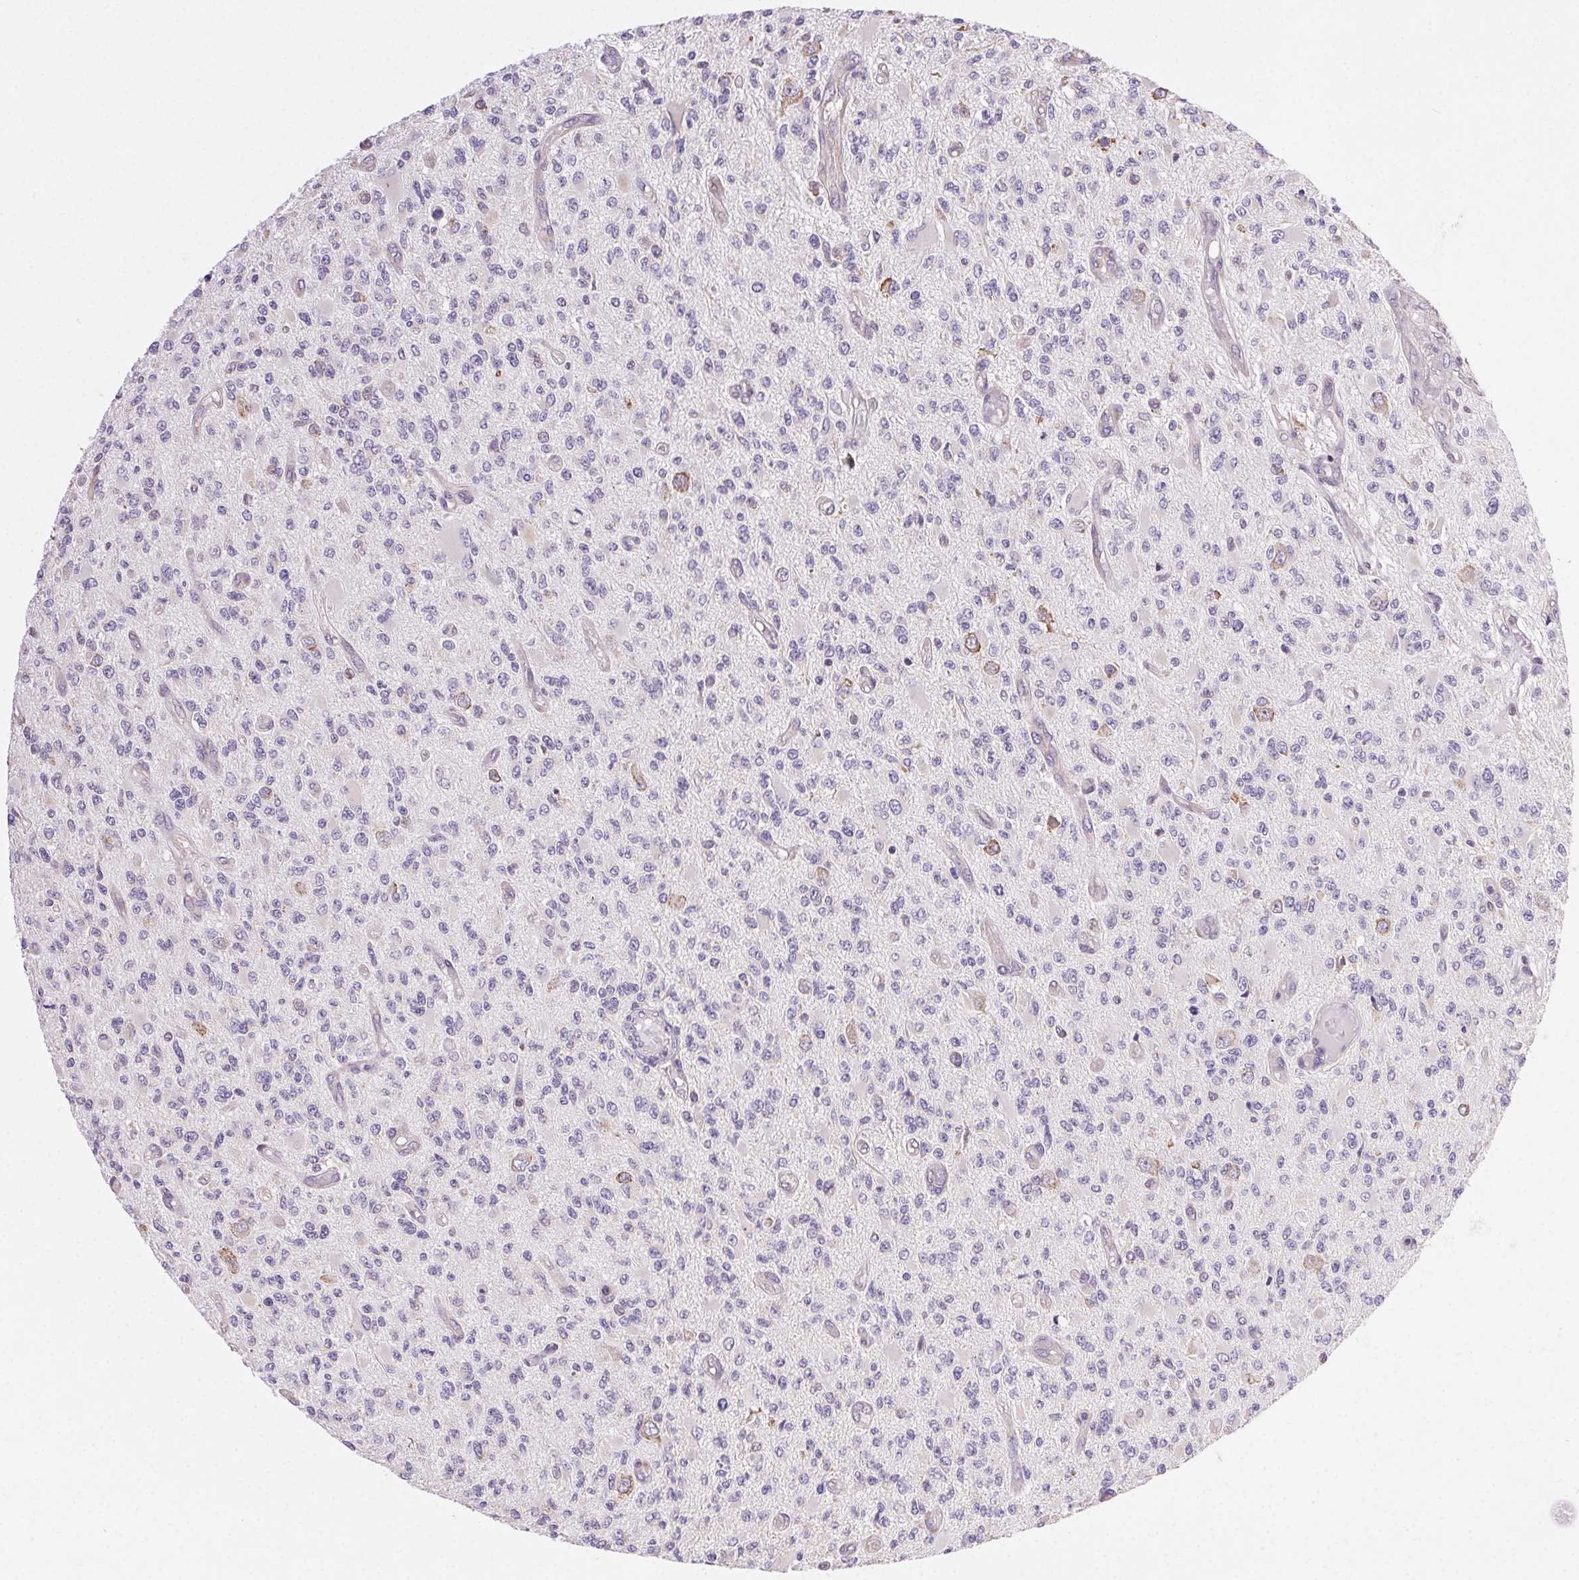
{"staining": {"intensity": "negative", "quantity": "none", "location": "none"}, "tissue": "glioma", "cell_type": "Tumor cells", "image_type": "cancer", "snomed": [{"axis": "morphology", "description": "Glioma, malignant, High grade"}, {"axis": "topography", "description": "Brain"}], "caption": "Immunohistochemistry image of glioma stained for a protein (brown), which shows no staining in tumor cells. (Stains: DAB immunohistochemistry (IHC) with hematoxylin counter stain, Microscopy: brightfield microscopy at high magnification).", "gene": "SNX31", "patient": {"sex": "female", "age": 63}}